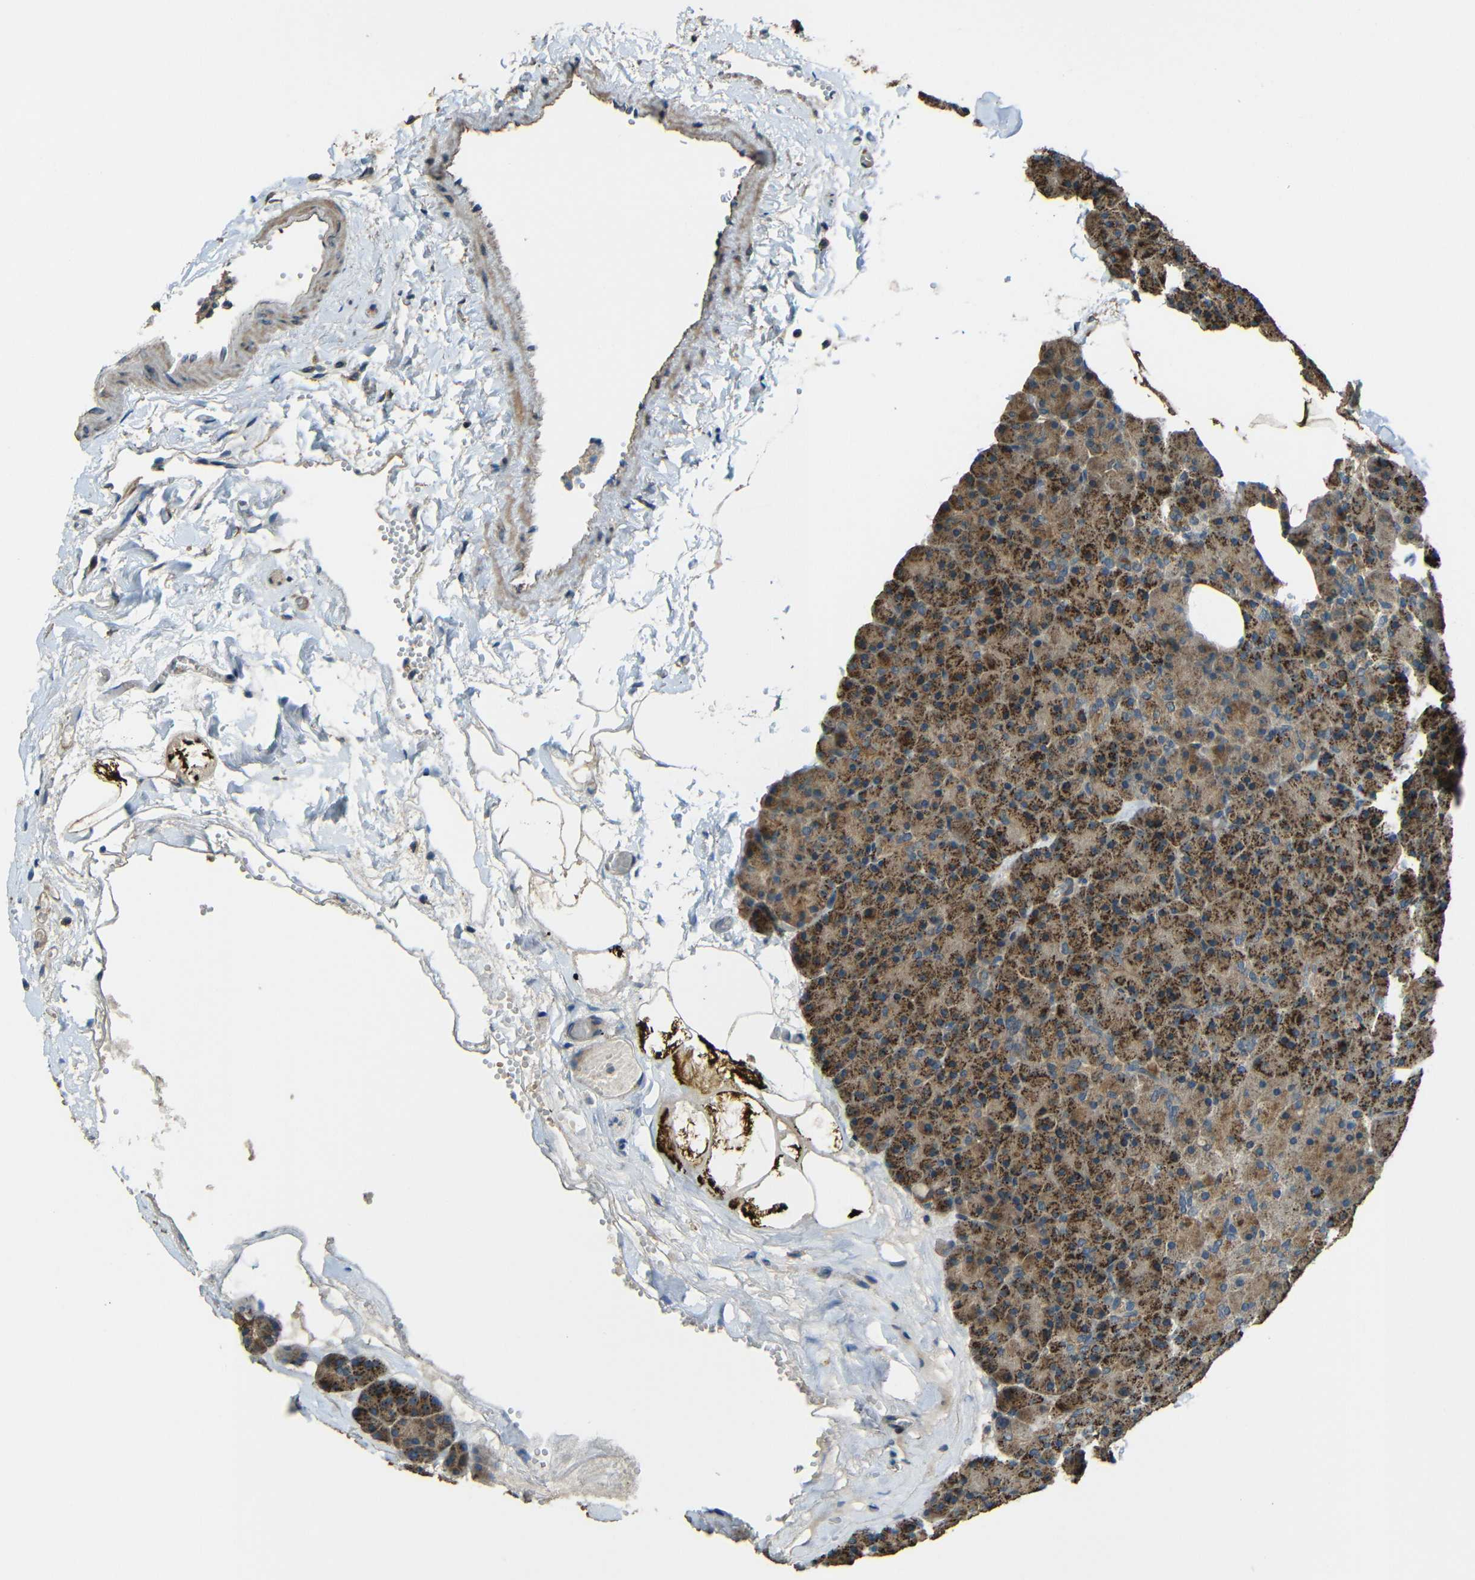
{"staining": {"intensity": "strong", "quantity": "25%-75%", "location": "cytoplasmic/membranous"}, "tissue": "pancreas", "cell_type": "Exocrine glandular cells", "image_type": "normal", "snomed": [{"axis": "morphology", "description": "Normal tissue, NOS"}, {"axis": "topography", "description": "Pancreas"}], "caption": "Immunohistochemical staining of unremarkable pancreas reveals strong cytoplasmic/membranous protein expression in approximately 25%-75% of exocrine glandular cells. (DAB IHC with brightfield microscopy, high magnification).", "gene": "ACACA", "patient": {"sex": "female", "age": 35}}